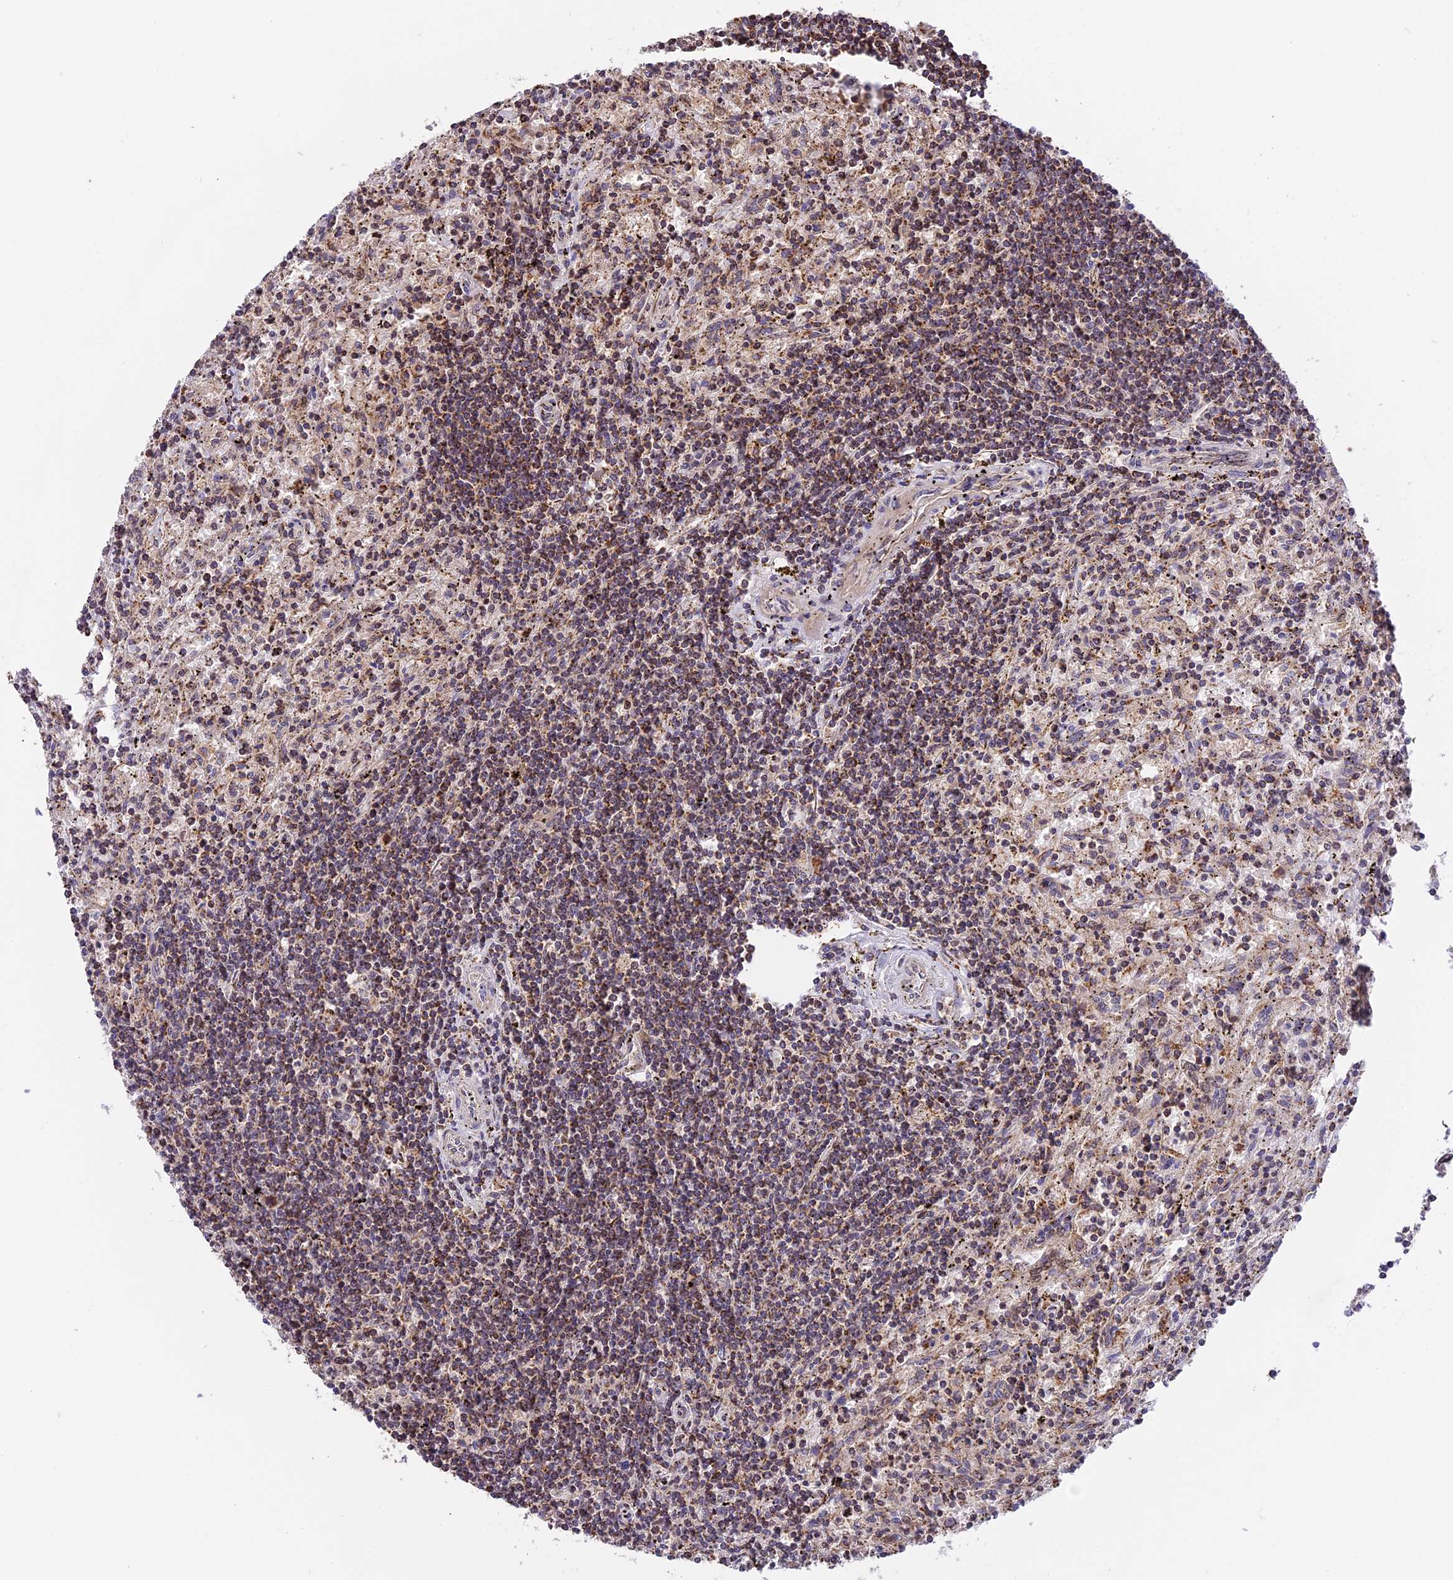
{"staining": {"intensity": "moderate", "quantity": "25%-75%", "location": "cytoplasmic/membranous"}, "tissue": "lymphoma", "cell_type": "Tumor cells", "image_type": "cancer", "snomed": [{"axis": "morphology", "description": "Malignant lymphoma, non-Hodgkin's type, Low grade"}, {"axis": "topography", "description": "Spleen"}], "caption": "Low-grade malignant lymphoma, non-Hodgkin's type stained with a brown dye reveals moderate cytoplasmic/membranous positive positivity in approximately 25%-75% of tumor cells.", "gene": "RERGL", "patient": {"sex": "male", "age": 76}}